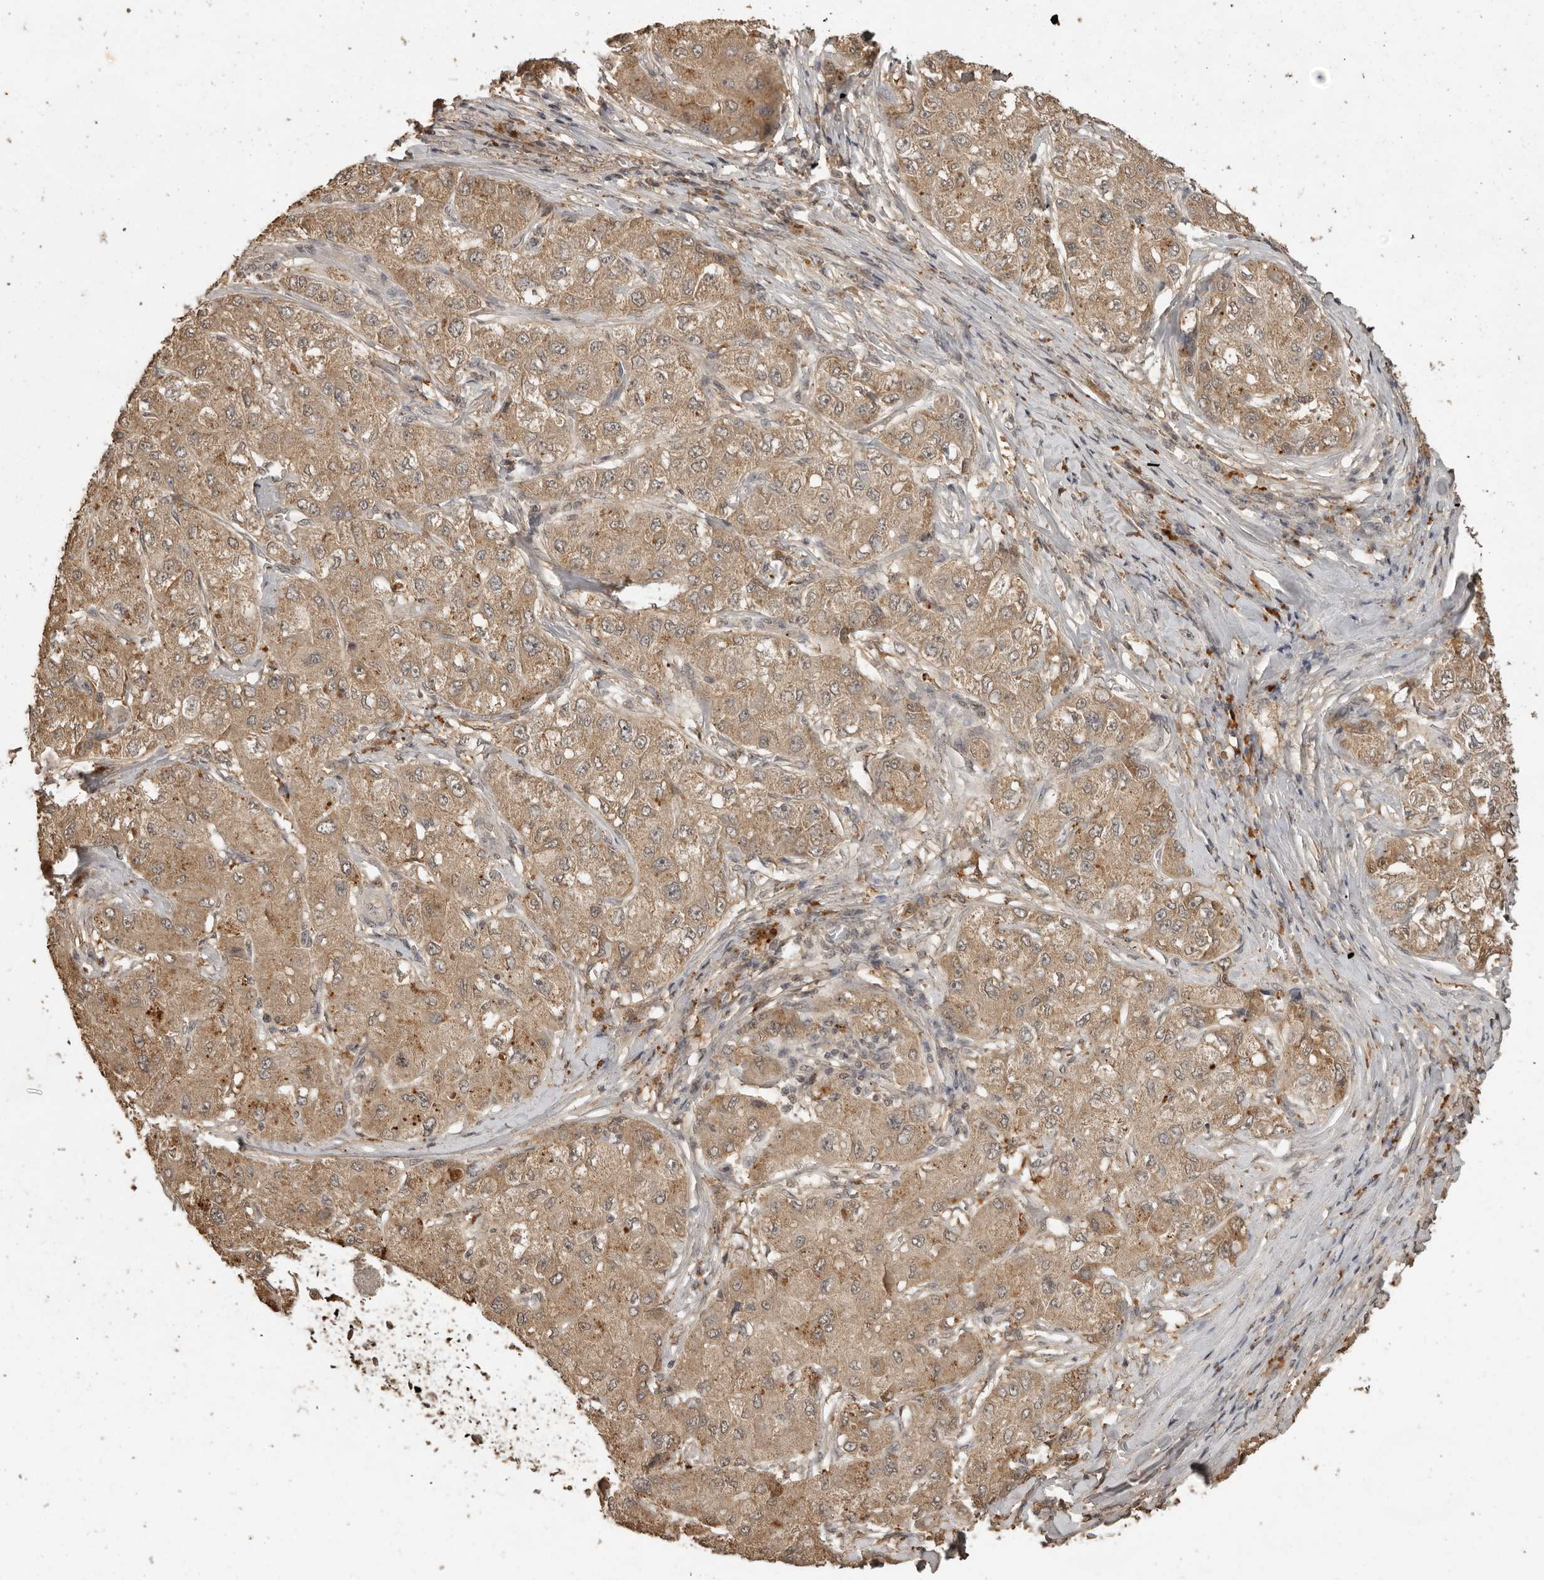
{"staining": {"intensity": "moderate", "quantity": ">75%", "location": "cytoplasmic/membranous"}, "tissue": "liver cancer", "cell_type": "Tumor cells", "image_type": "cancer", "snomed": [{"axis": "morphology", "description": "Carcinoma, Hepatocellular, NOS"}, {"axis": "topography", "description": "Liver"}], "caption": "Moderate cytoplasmic/membranous expression for a protein is identified in approximately >75% of tumor cells of liver cancer (hepatocellular carcinoma) using immunohistochemistry.", "gene": "CTF1", "patient": {"sex": "male", "age": 80}}